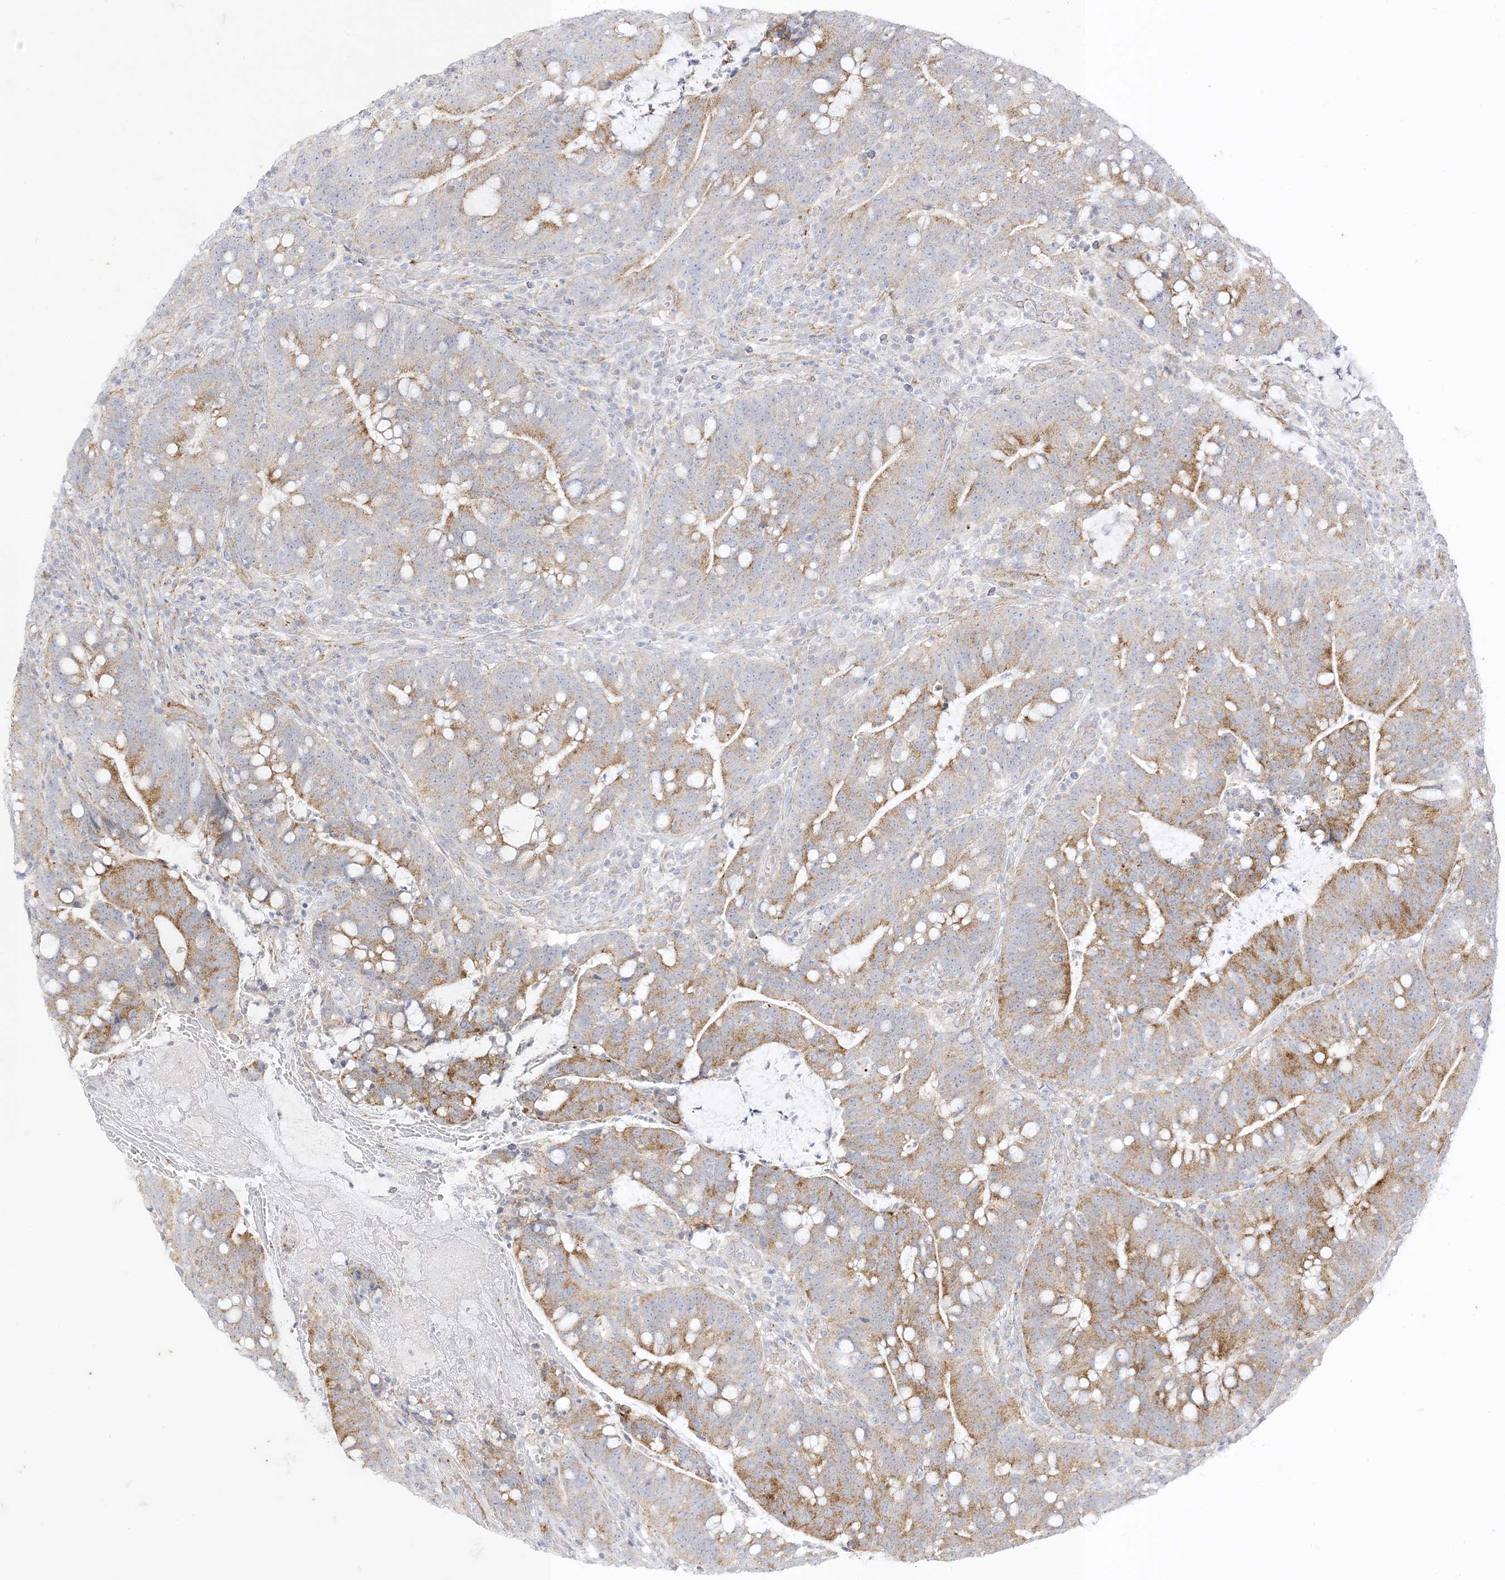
{"staining": {"intensity": "moderate", "quantity": ">75%", "location": "cytoplasmic/membranous"}, "tissue": "colorectal cancer", "cell_type": "Tumor cells", "image_type": "cancer", "snomed": [{"axis": "morphology", "description": "Adenocarcinoma, NOS"}, {"axis": "topography", "description": "Colon"}], "caption": "An immunohistochemistry micrograph of tumor tissue is shown. Protein staining in brown shows moderate cytoplasmic/membranous positivity in colorectal cancer (adenocarcinoma) within tumor cells.", "gene": "RAC1", "patient": {"sex": "female", "age": 66}}